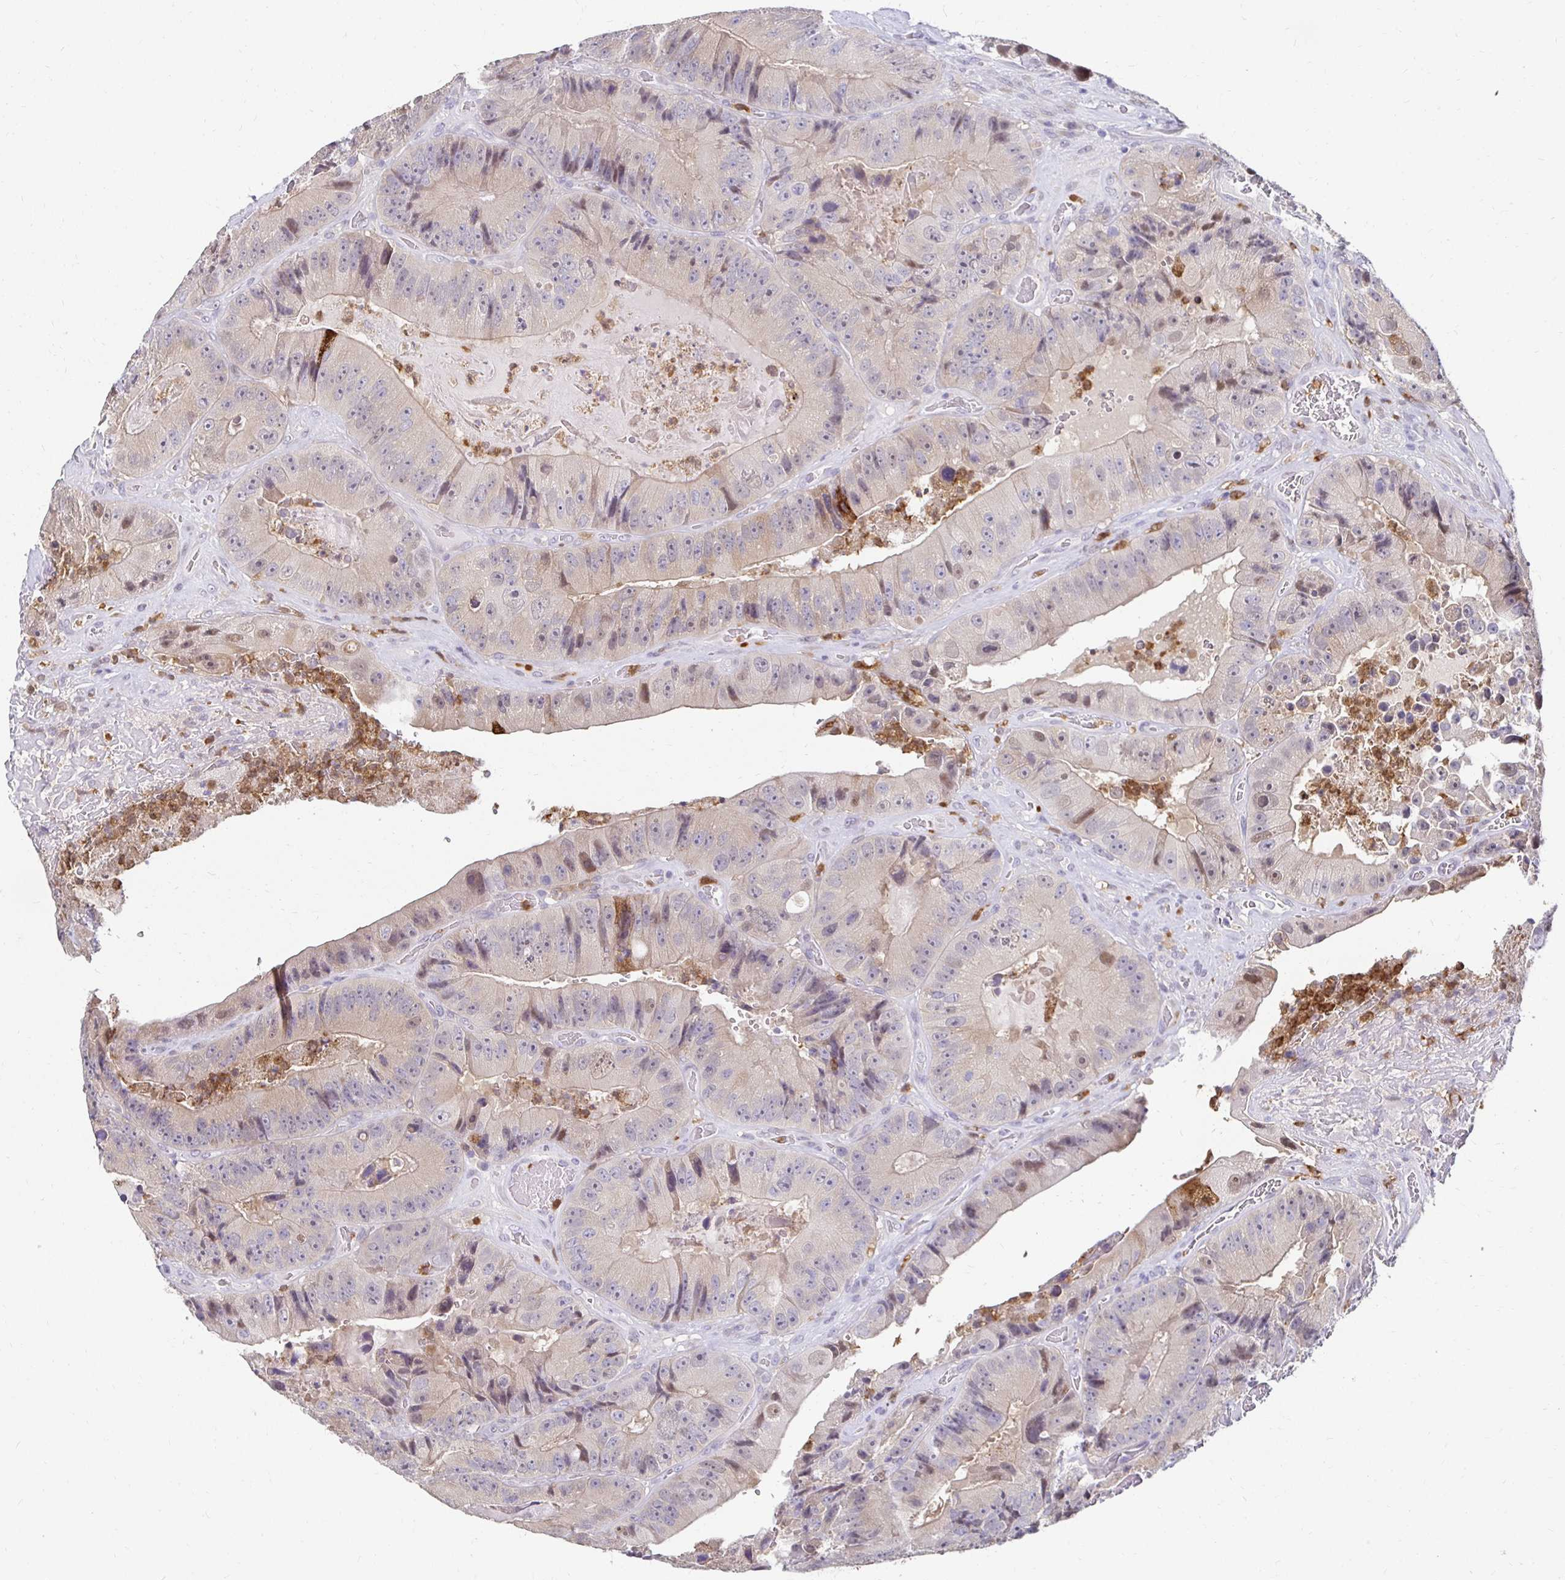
{"staining": {"intensity": "negative", "quantity": "none", "location": "none"}, "tissue": "colorectal cancer", "cell_type": "Tumor cells", "image_type": "cancer", "snomed": [{"axis": "morphology", "description": "Adenocarcinoma, NOS"}, {"axis": "topography", "description": "Colon"}], "caption": "This image is of colorectal cancer (adenocarcinoma) stained with IHC to label a protein in brown with the nuclei are counter-stained blue. There is no expression in tumor cells.", "gene": "PADI2", "patient": {"sex": "female", "age": 86}}